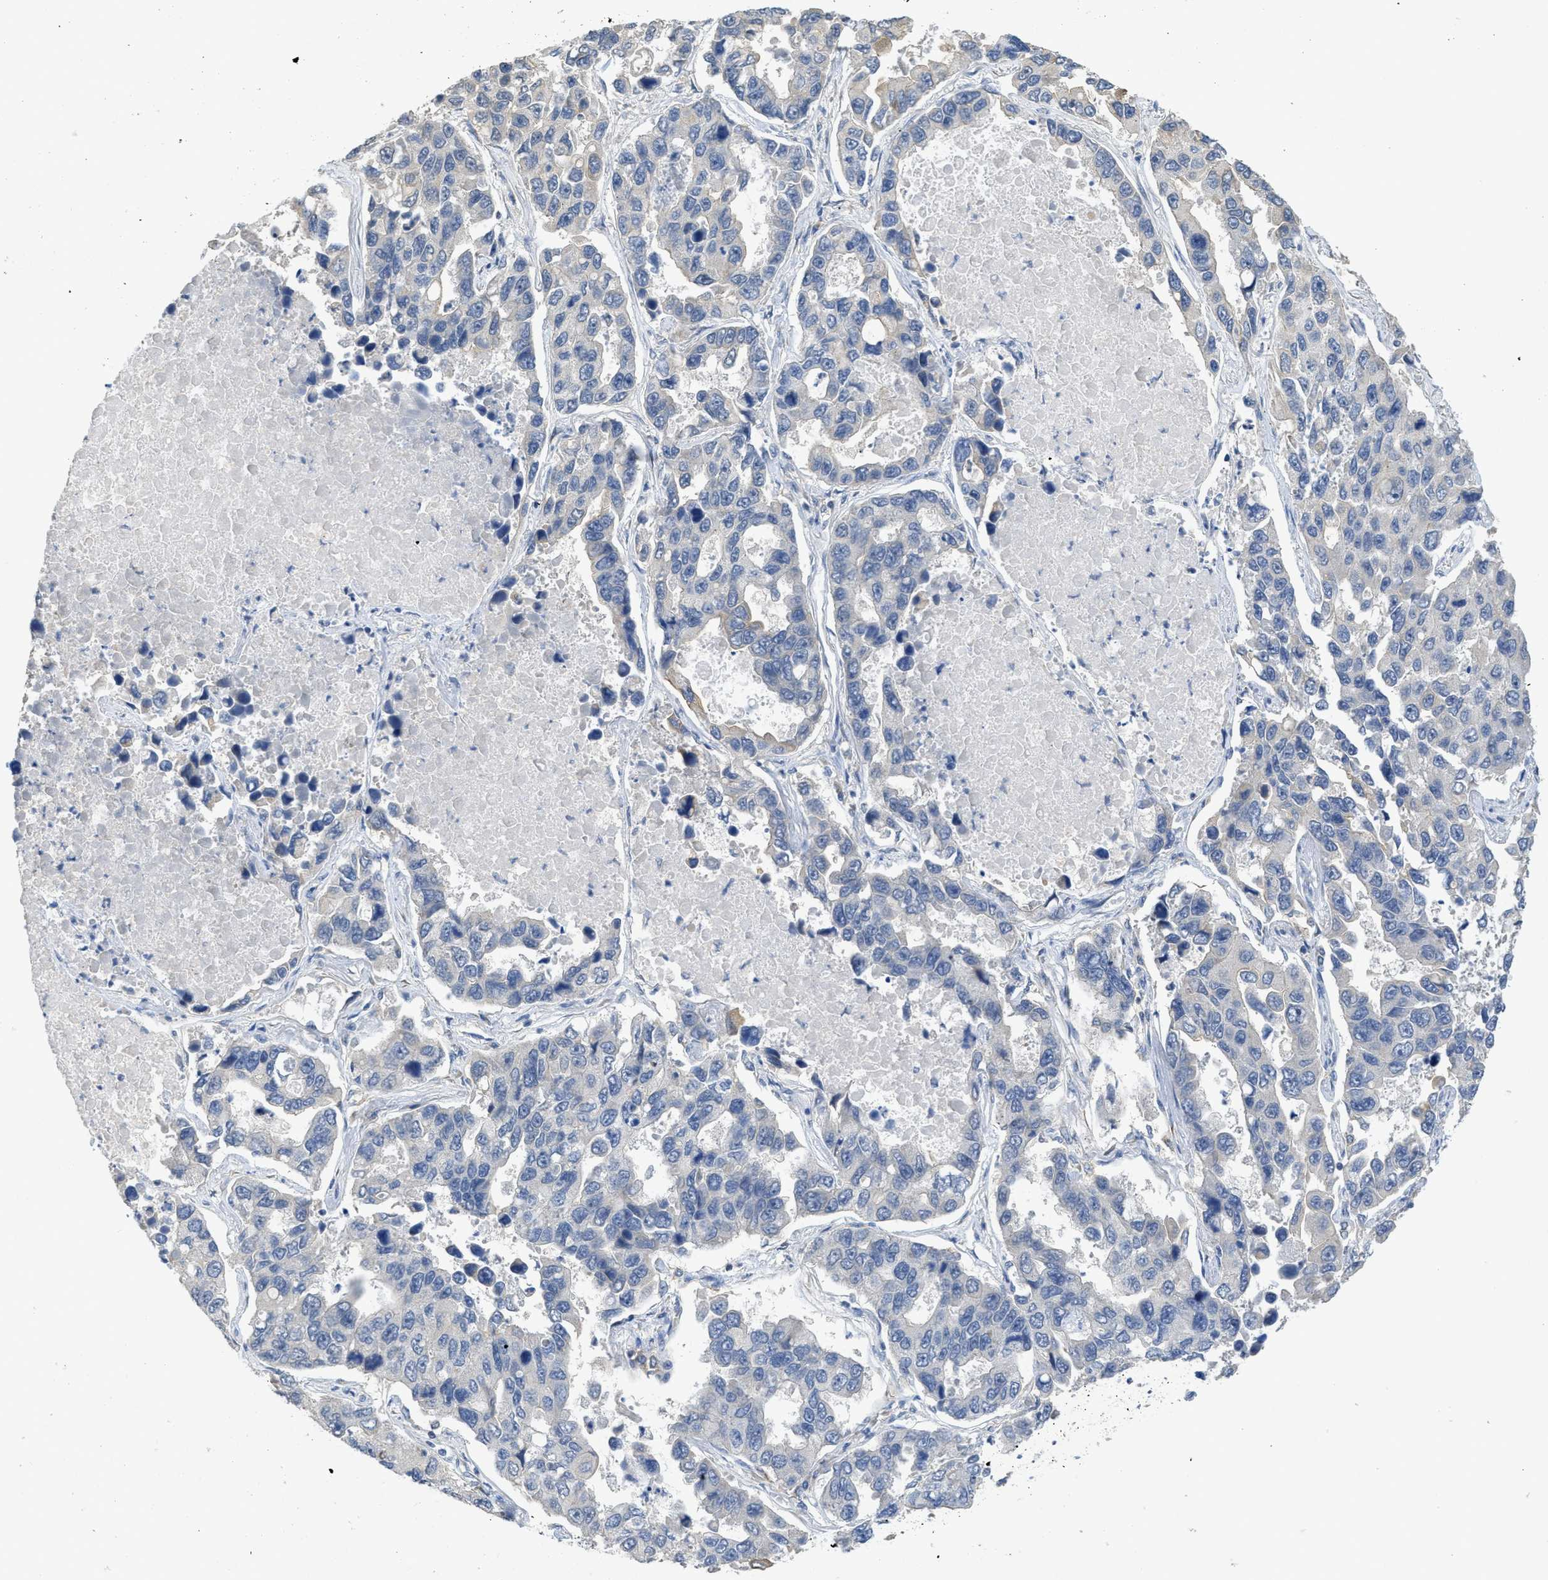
{"staining": {"intensity": "negative", "quantity": "none", "location": "none"}, "tissue": "lung cancer", "cell_type": "Tumor cells", "image_type": "cancer", "snomed": [{"axis": "morphology", "description": "Adenocarcinoma, NOS"}, {"axis": "topography", "description": "Lung"}], "caption": "Image shows no significant protein expression in tumor cells of lung cancer (adenocarcinoma). (Immunohistochemistry (ihc), brightfield microscopy, high magnification).", "gene": "SFXN2", "patient": {"sex": "male", "age": 64}}